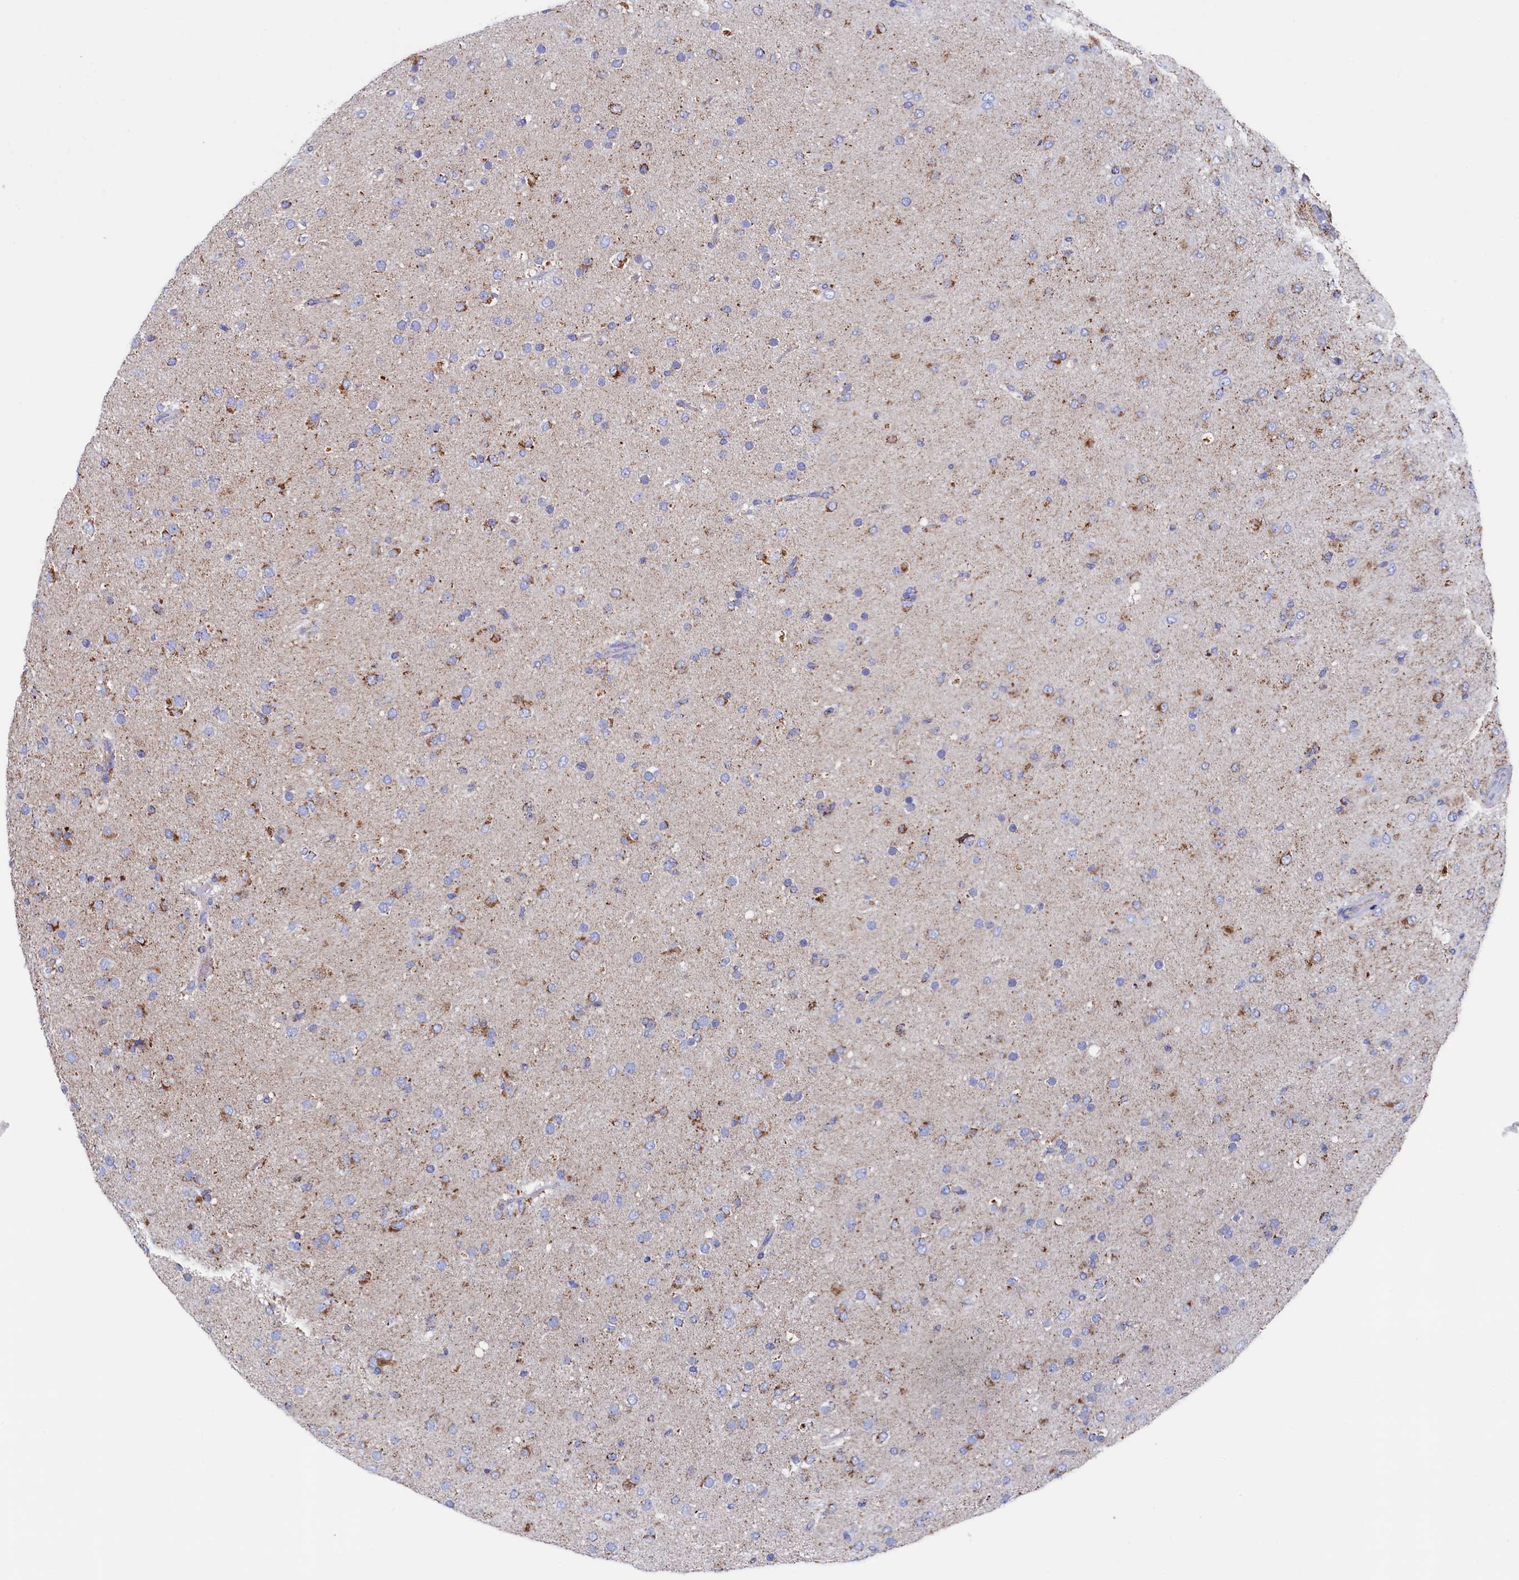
{"staining": {"intensity": "moderate", "quantity": "25%-75%", "location": "cytoplasmic/membranous"}, "tissue": "glioma", "cell_type": "Tumor cells", "image_type": "cancer", "snomed": [{"axis": "morphology", "description": "Glioma, malignant, Low grade"}, {"axis": "topography", "description": "Brain"}], "caption": "Glioma stained for a protein displays moderate cytoplasmic/membranous positivity in tumor cells. The staining is performed using DAB brown chromogen to label protein expression. The nuclei are counter-stained blue using hematoxylin.", "gene": "MMAB", "patient": {"sex": "male", "age": 65}}